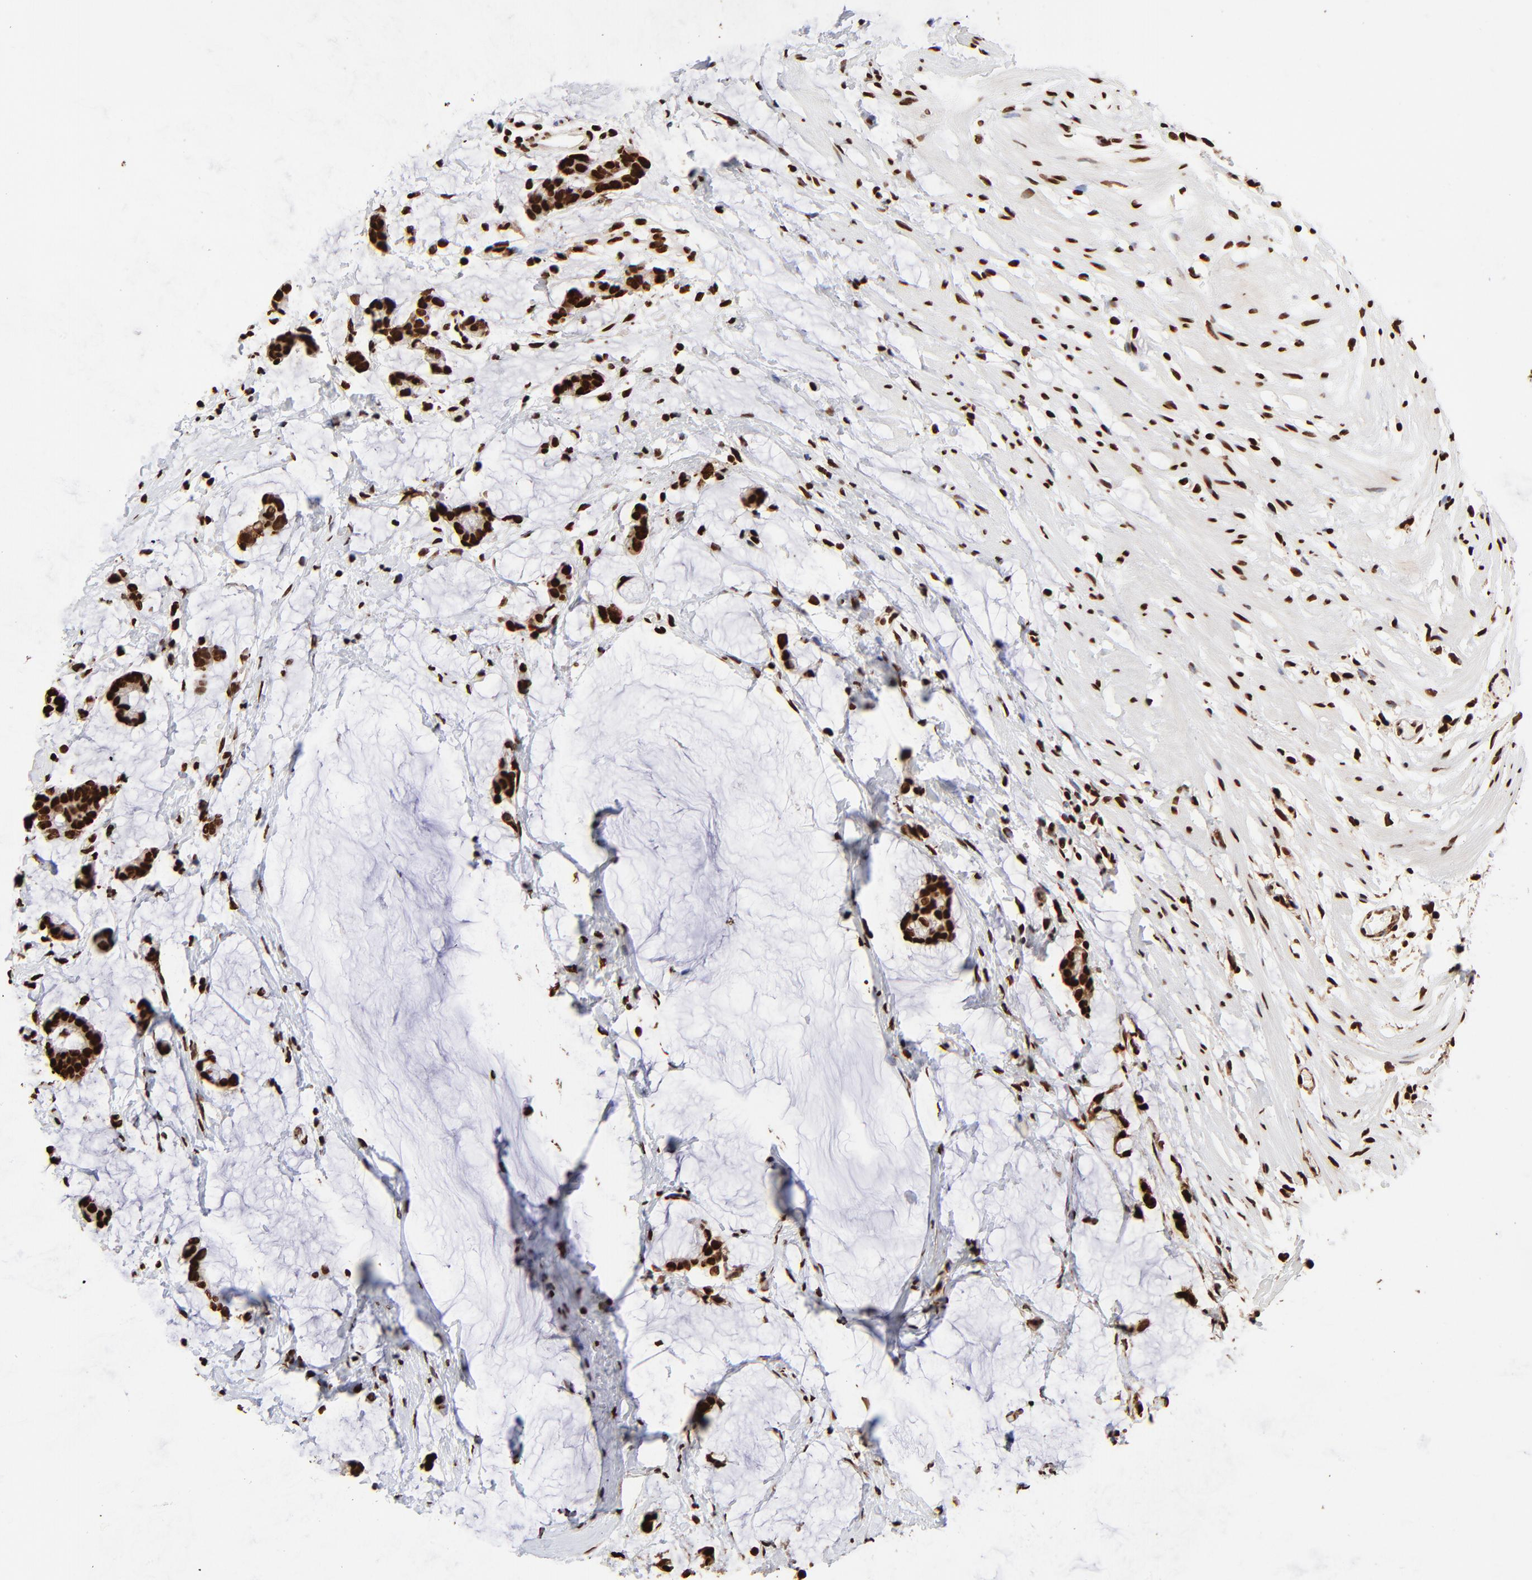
{"staining": {"intensity": "strong", "quantity": ">75%", "location": "nuclear"}, "tissue": "colorectal cancer", "cell_type": "Tumor cells", "image_type": "cancer", "snomed": [{"axis": "morphology", "description": "Adenocarcinoma, NOS"}, {"axis": "topography", "description": "Colon"}], "caption": "Immunohistochemical staining of human adenocarcinoma (colorectal) shows high levels of strong nuclear protein staining in about >75% of tumor cells.", "gene": "ZNF544", "patient": {"sex": "male", "age": 14}}